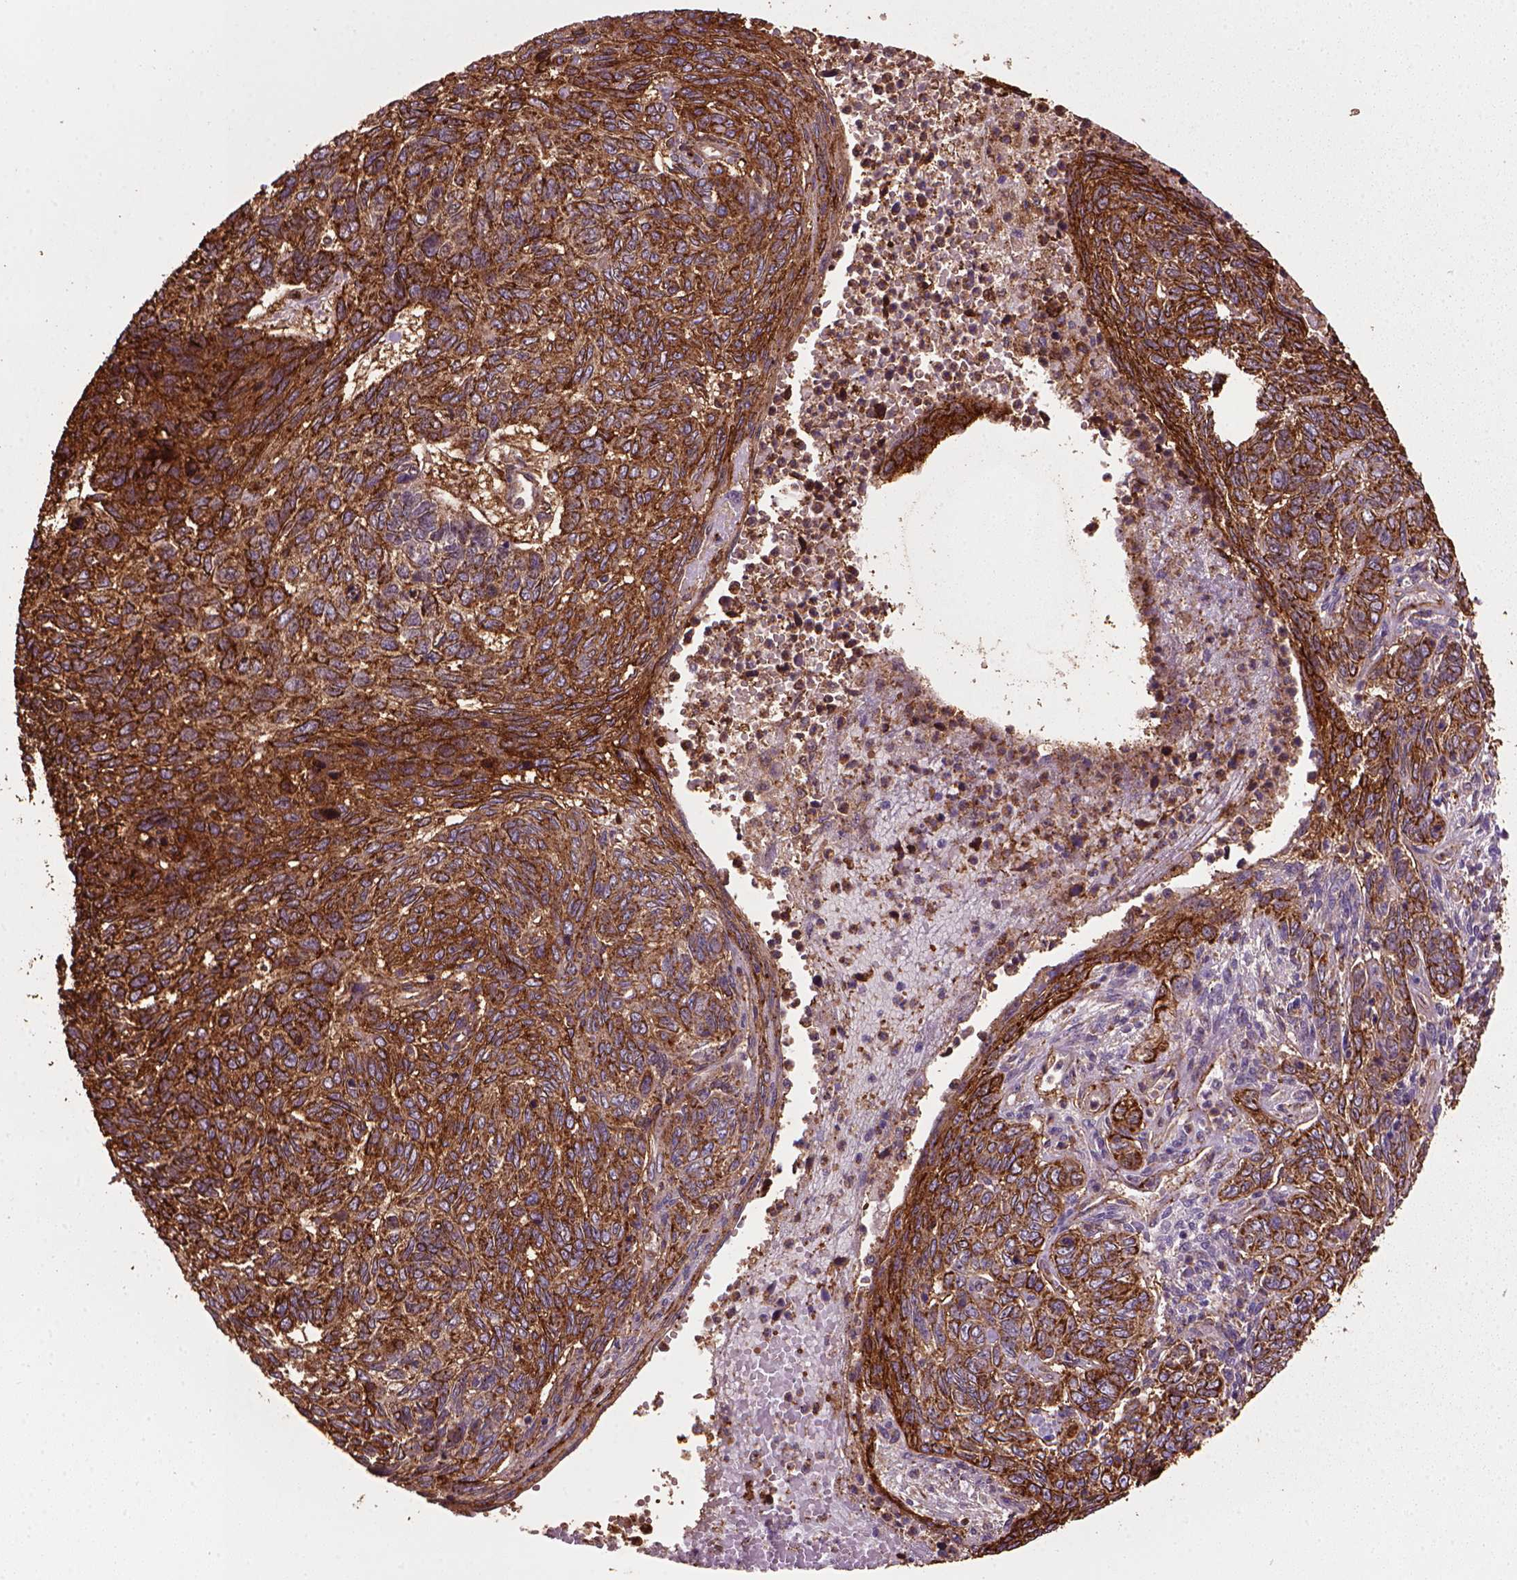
{"staining": {"intensity": "strong", "quantity": ">75%", "location": "cytoplasmic/membranous"}, "tissue": "skin cancer", "cell_type": "Tumor cells", "image_type": "cancer", "snomed": [{"axis": "morphology", "description": "Basal cell carcinoma"}, {"axis": "topography", "description": "Skin"}], "caption": "Tumor cells demonstrate high levels of strong cytoplasmic/membranous staining in approximately >75% of cells in skin cancer. The staining was performed using DAB, with brown indicating positive protein expression. Nuclei are stained blue with hematoxylin.", "gene": "MARCKS", "patient": {"sex": "female", "age": 65}}